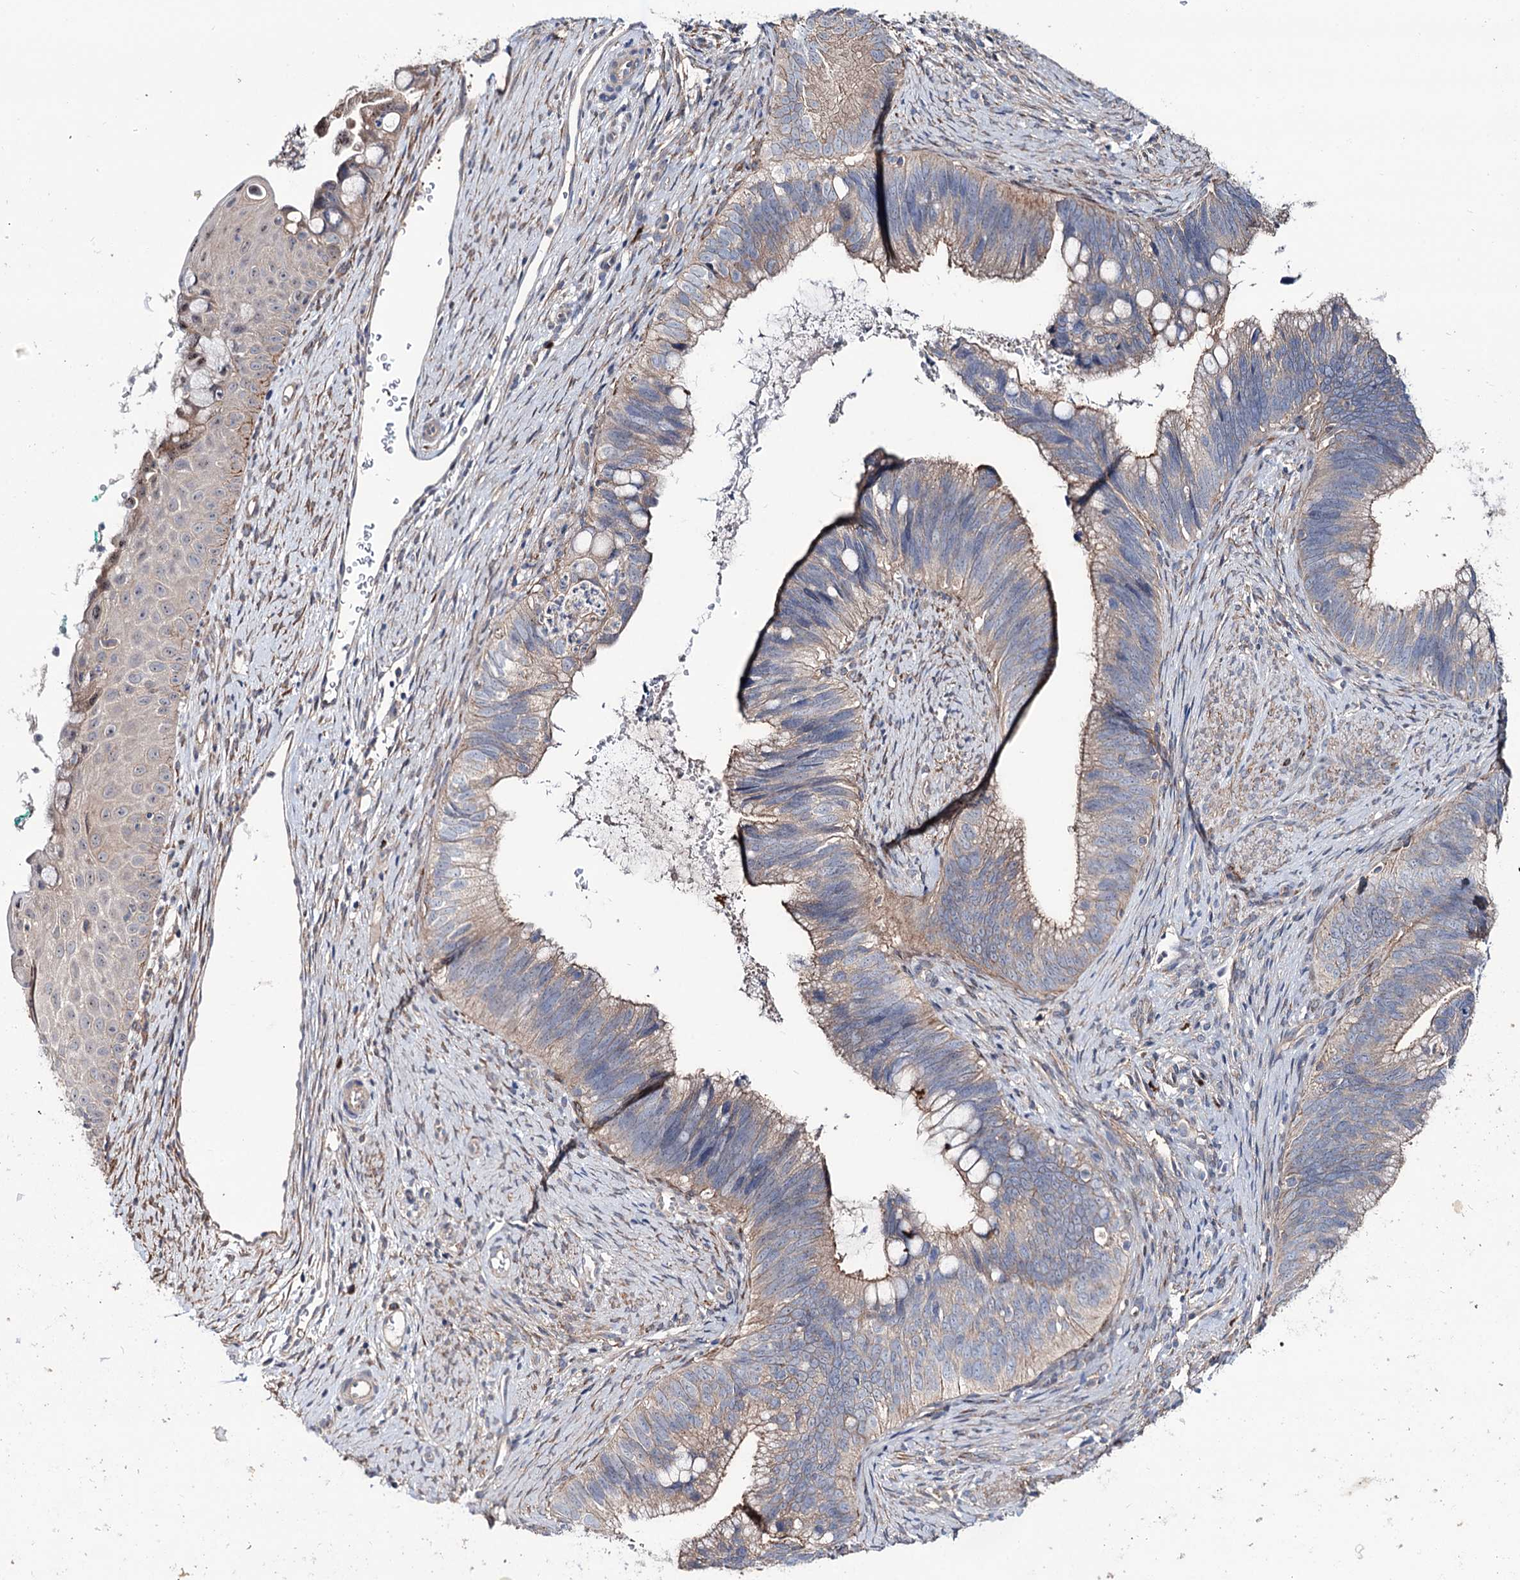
{"staining": {"intensity": "weak", "quantity": "25%-75%", "location": "cytoplasmic/membranous"}, "tissue": "cervical cancer", "cell_type": "Tumor cells", "image_type": "cancer", "snomed": [{"axis": "morphology", "description": "Adenocarcinoma, NOS"}, {"axis": "topography", "description": "Cervix"}], "caption": "A brown stain labels weak cytoplasmic/membranous expression of a protein in human adenocarcinoma (cervical) tumor cells.", "gene": "SEC24A", "patient": {"sex": "female", "age": 42}}